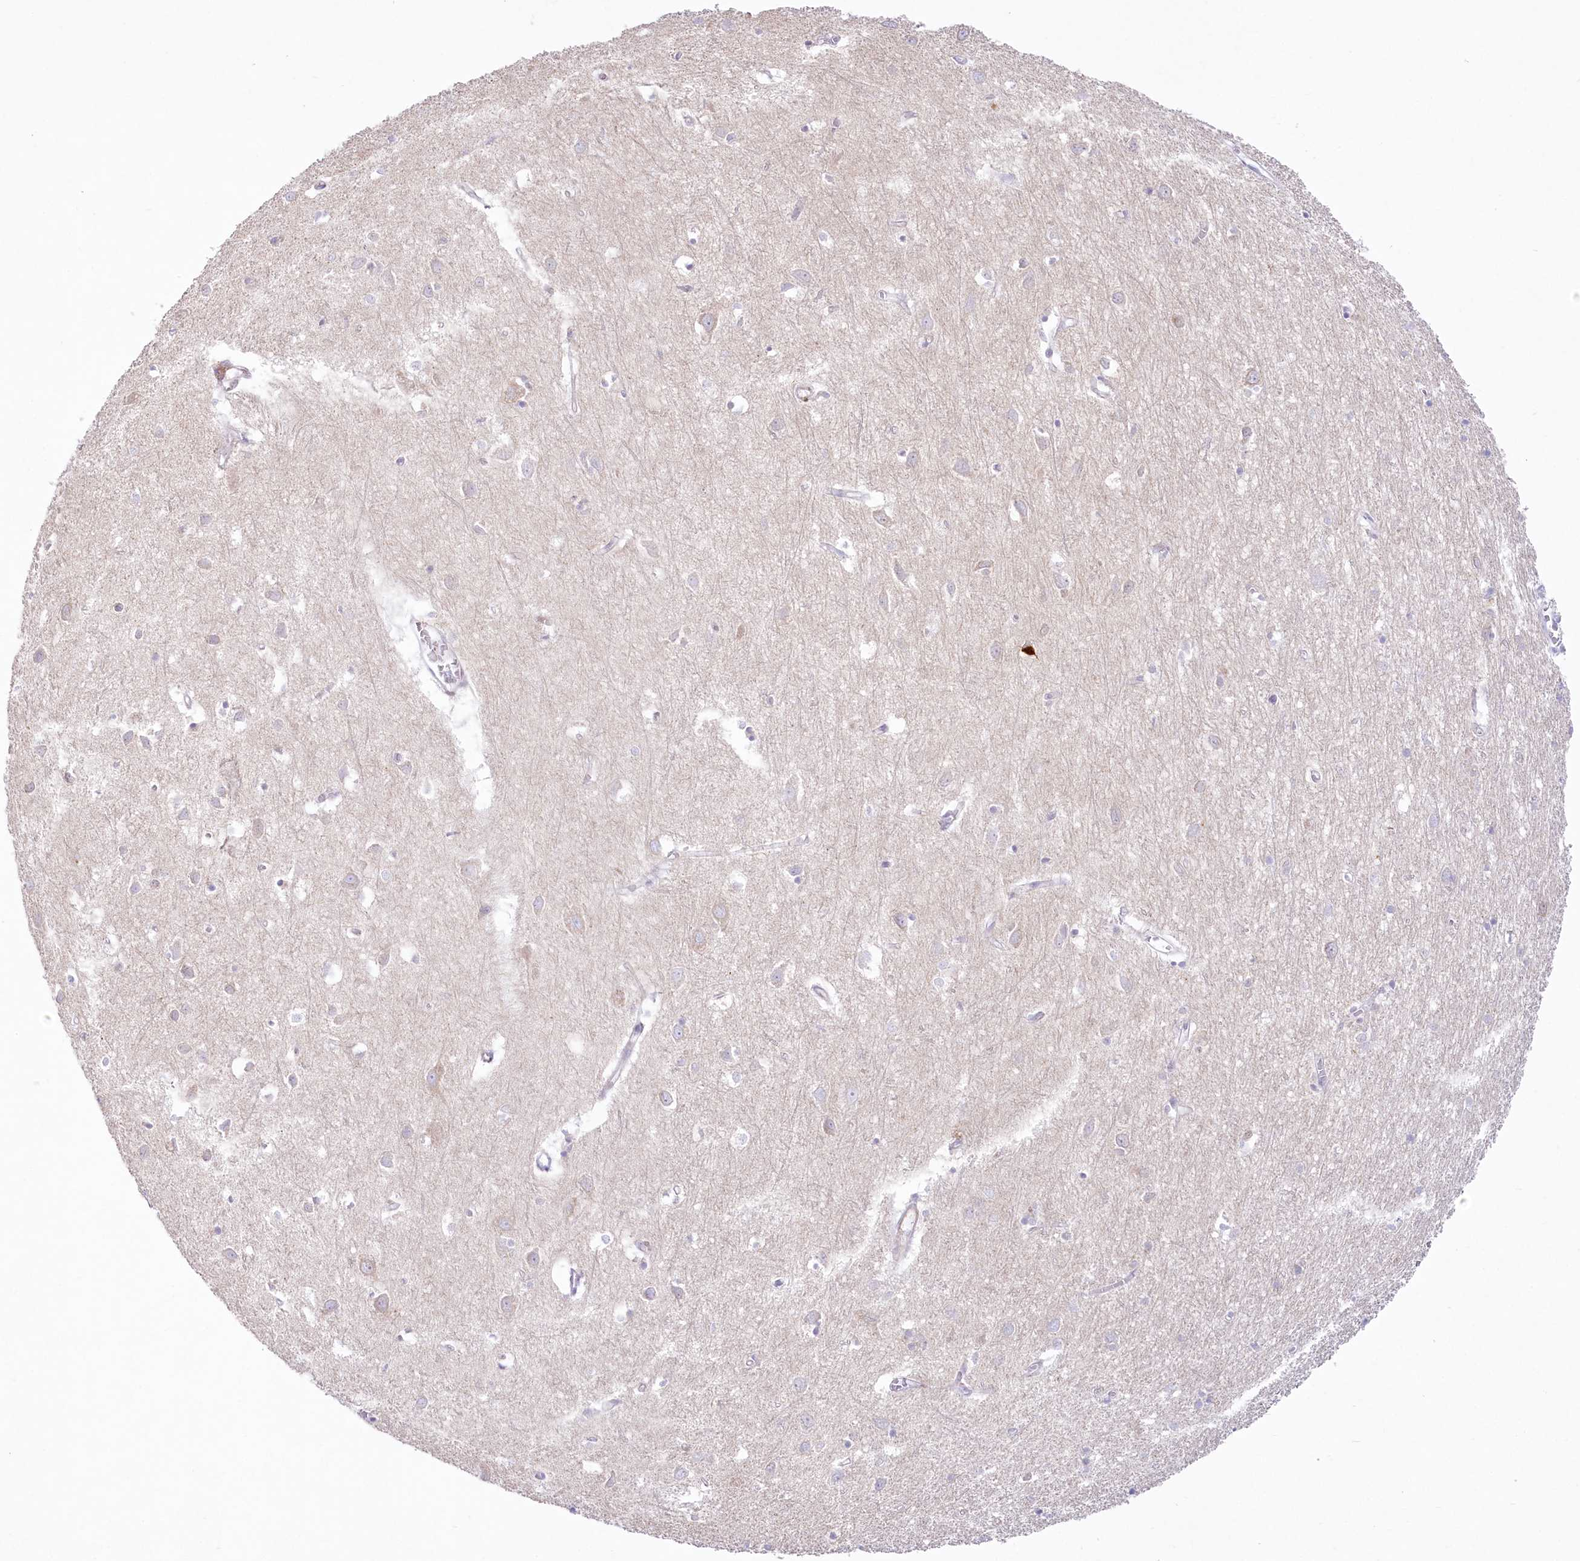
{"staining": {"intensity": "negative", "quantity": "none", "location": "none"}, "tissue": "cerebral cortex", "cell_type": "Endothelial cells", "image_type": "normal", "snomed": [{"axis": "morphology", "description": "Normal tissue, NOS"}, {"axis": "topography", "description": "Cerebral cortex"}], "caption": "This is an immunohistochemistry (IHC) histopathology image of unremarkable human cerebral cortex. There is no staining in endothelial cells.", "gene": "ZNF843", "patient": {"sex": "female", "age": 64}}